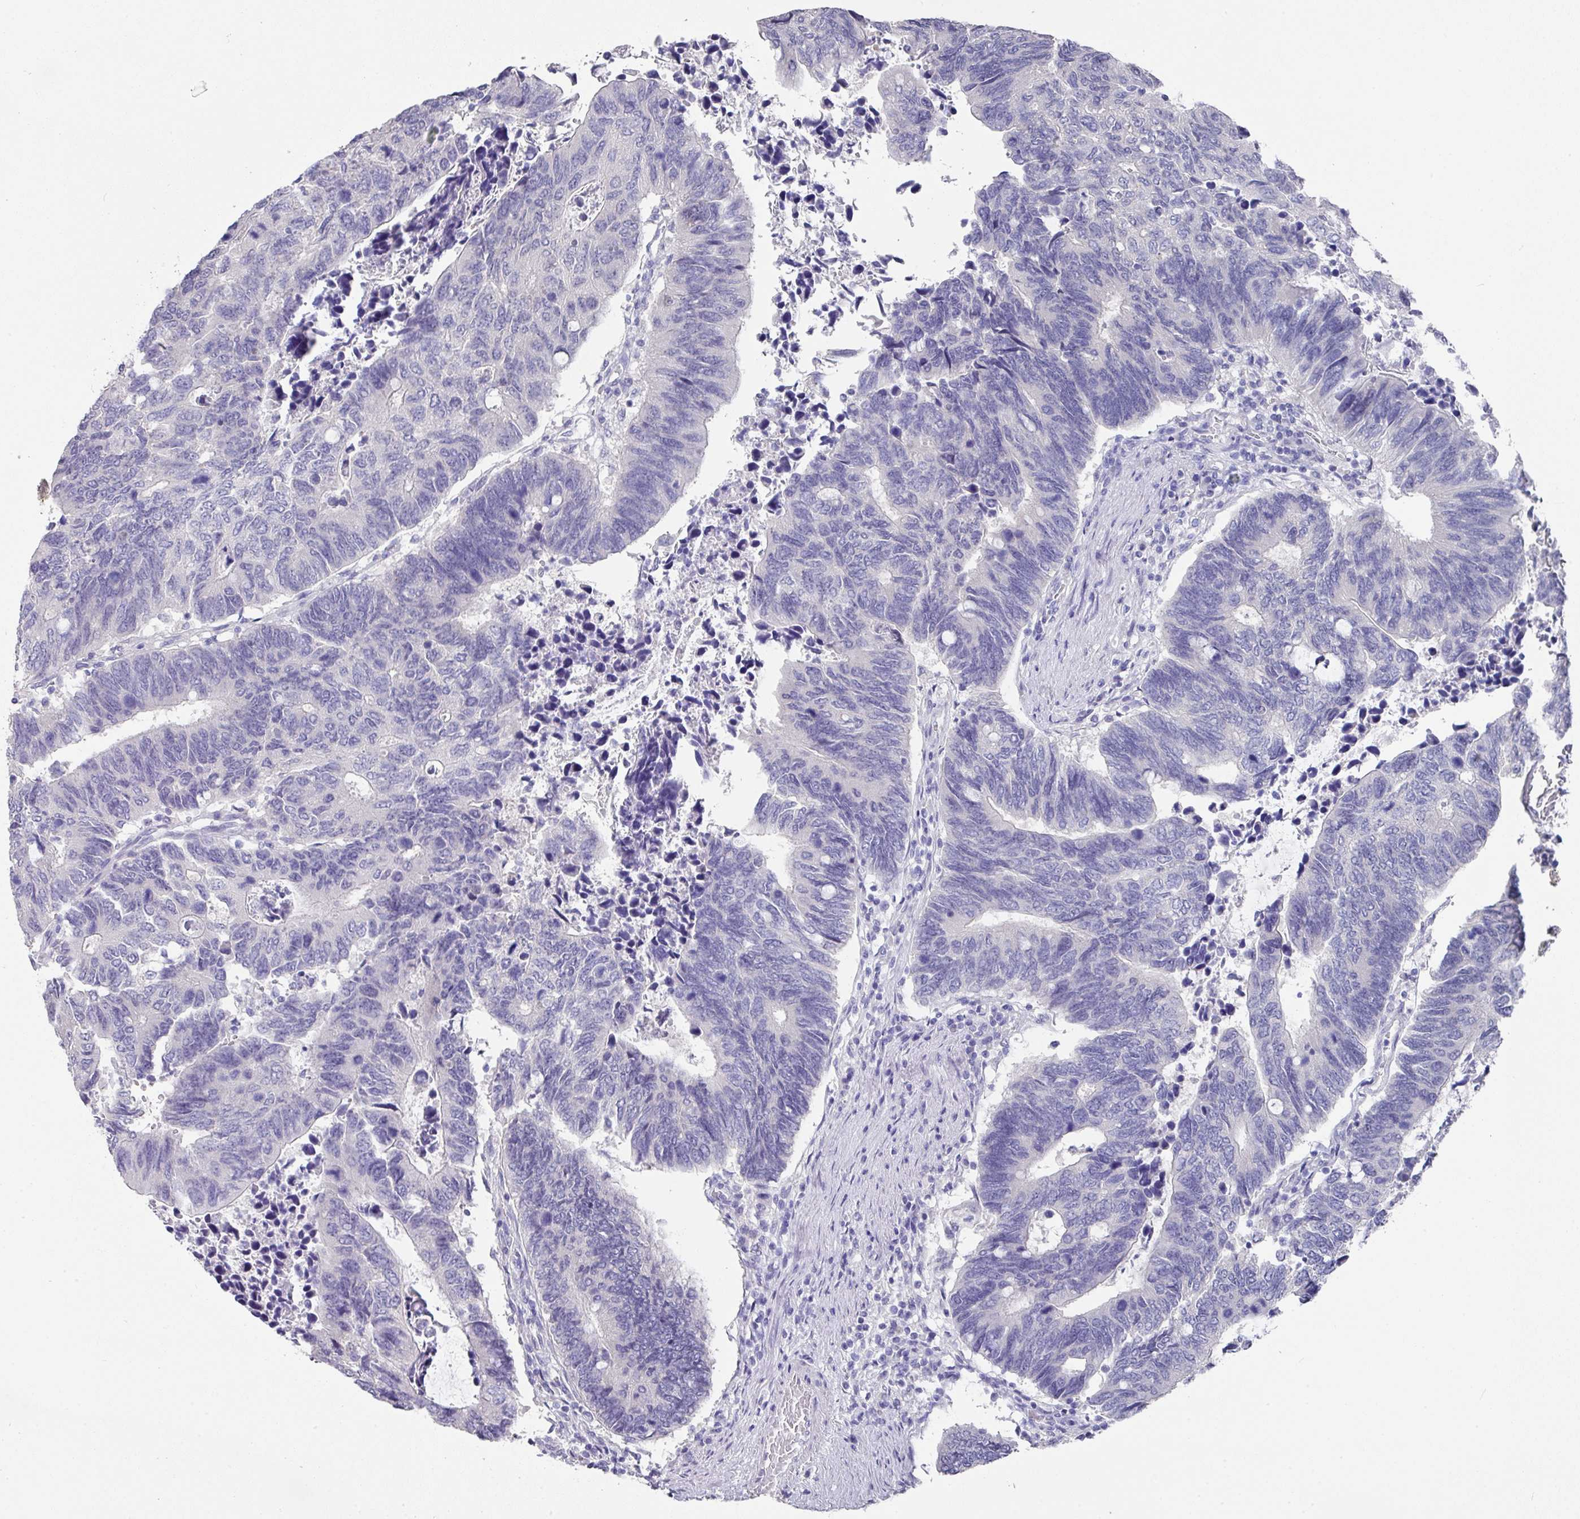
{"staining": {"intensity": "negative", "quantity": "none", "location": "none"}, "tissue": "colorectal cancer", "cell_type": "Tumor cells", "image_type": "cancer", "snomed": [{"axis": "morphology", "description": "Adenocarcinoma, NOS"}, {"axis": "topography", "description": "Colon"}], "caption": "Immunohistochemistry image of neoplastic tissue: colorectal adenocarcinoma stained with DAB shows no significant protein staining in tumor cells.", "gene": "DAZL", "patient": {"sex": "male", "age": 87}}